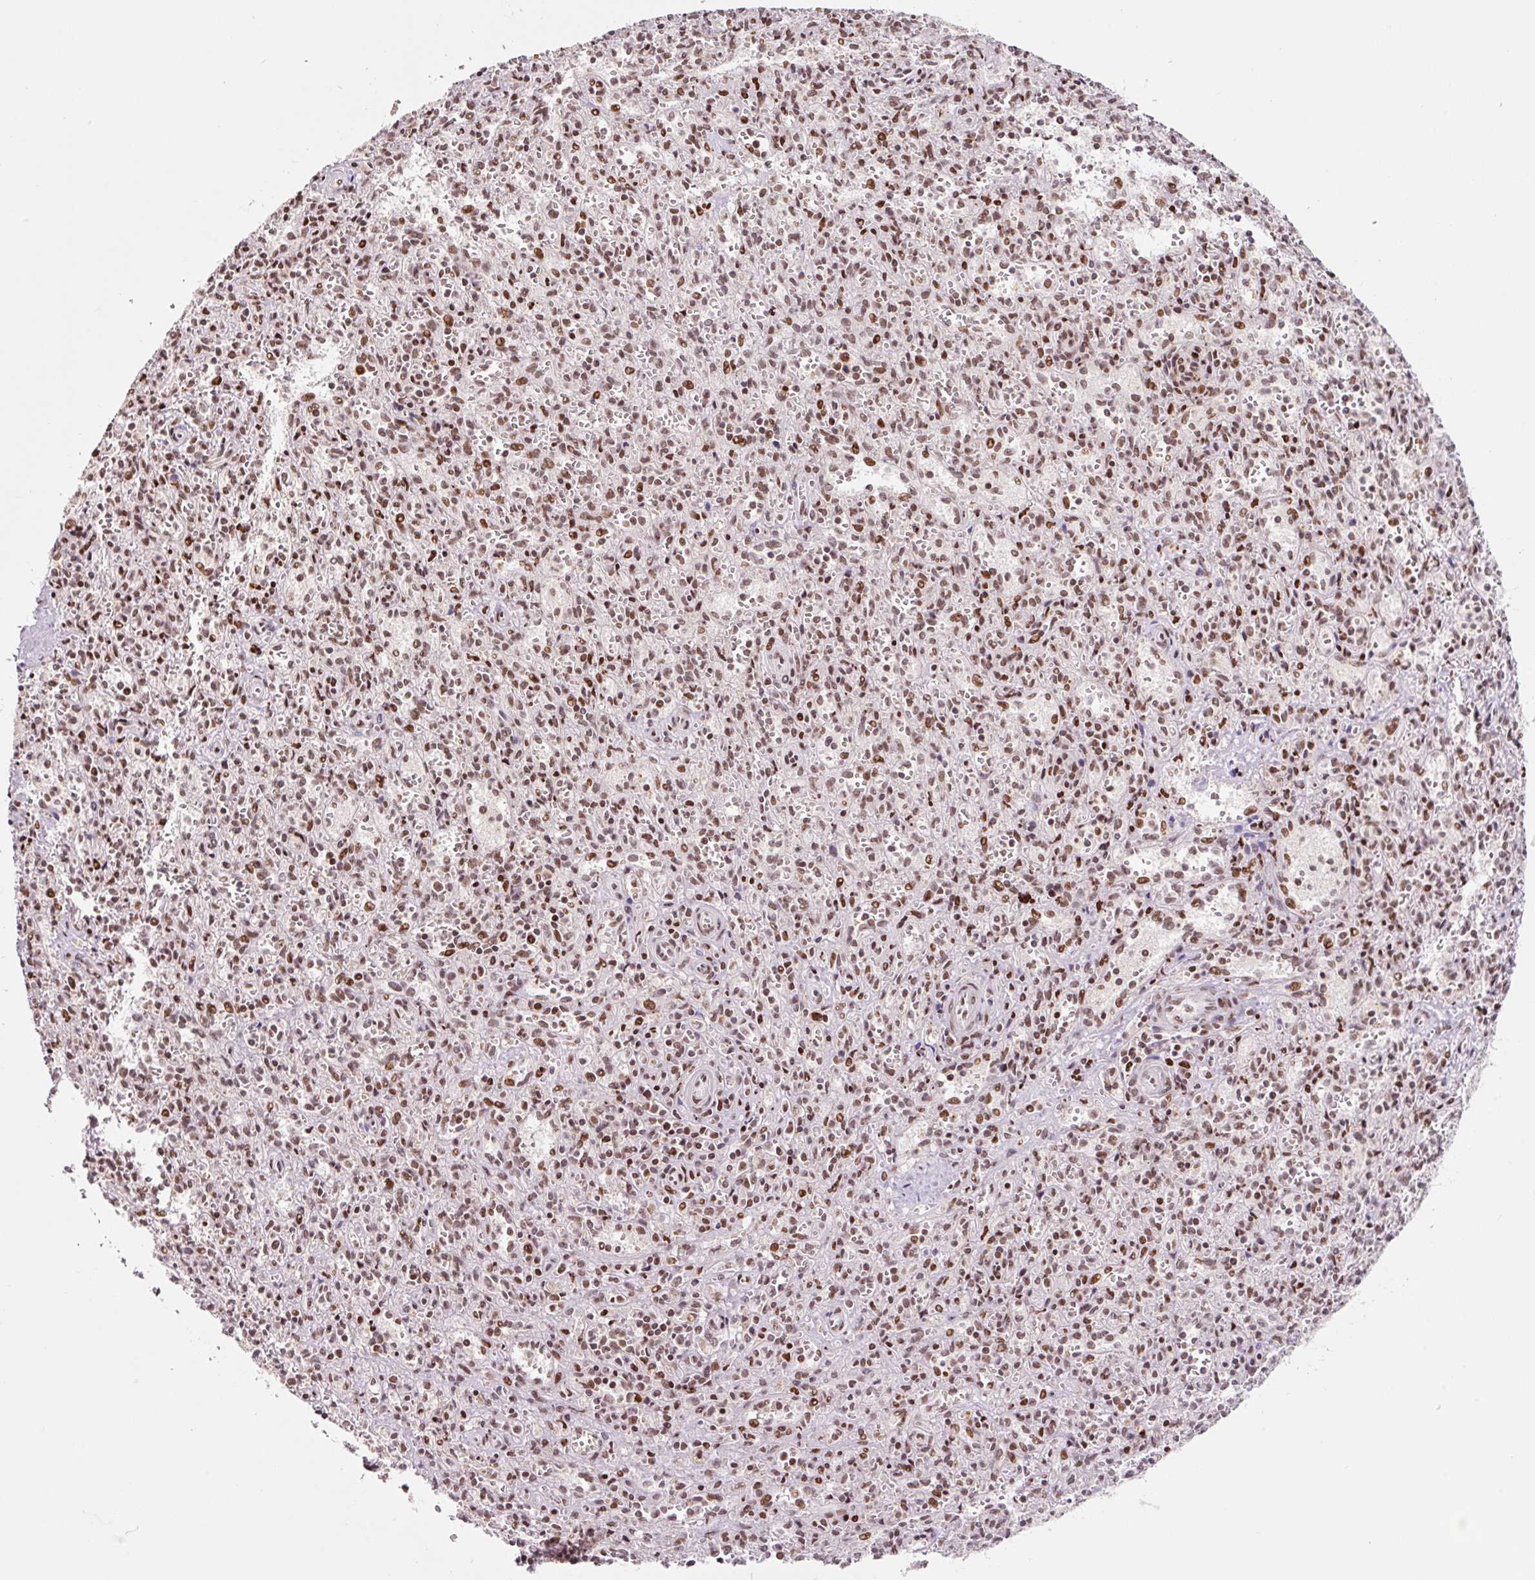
{"staining": {"intensity": "moderate", "quantity": ">75%", "location": "nuclear"}, "tissue": "spleen", "cell_type": "Cells in red pulp", "image_type": "normal", "snomed": [{"axis": "morphology", "description": "Normal tissue, NOS"}, {"axis": "topography", "description": "Spleen"}], "caption": "Spleen stained for a protein (brown) demonstrates moderate nuclear positive positivity in approximately >75% of cells in red pulp.", "gene": "CCNL2", "patient": {"sex": "female", "age": 26}}